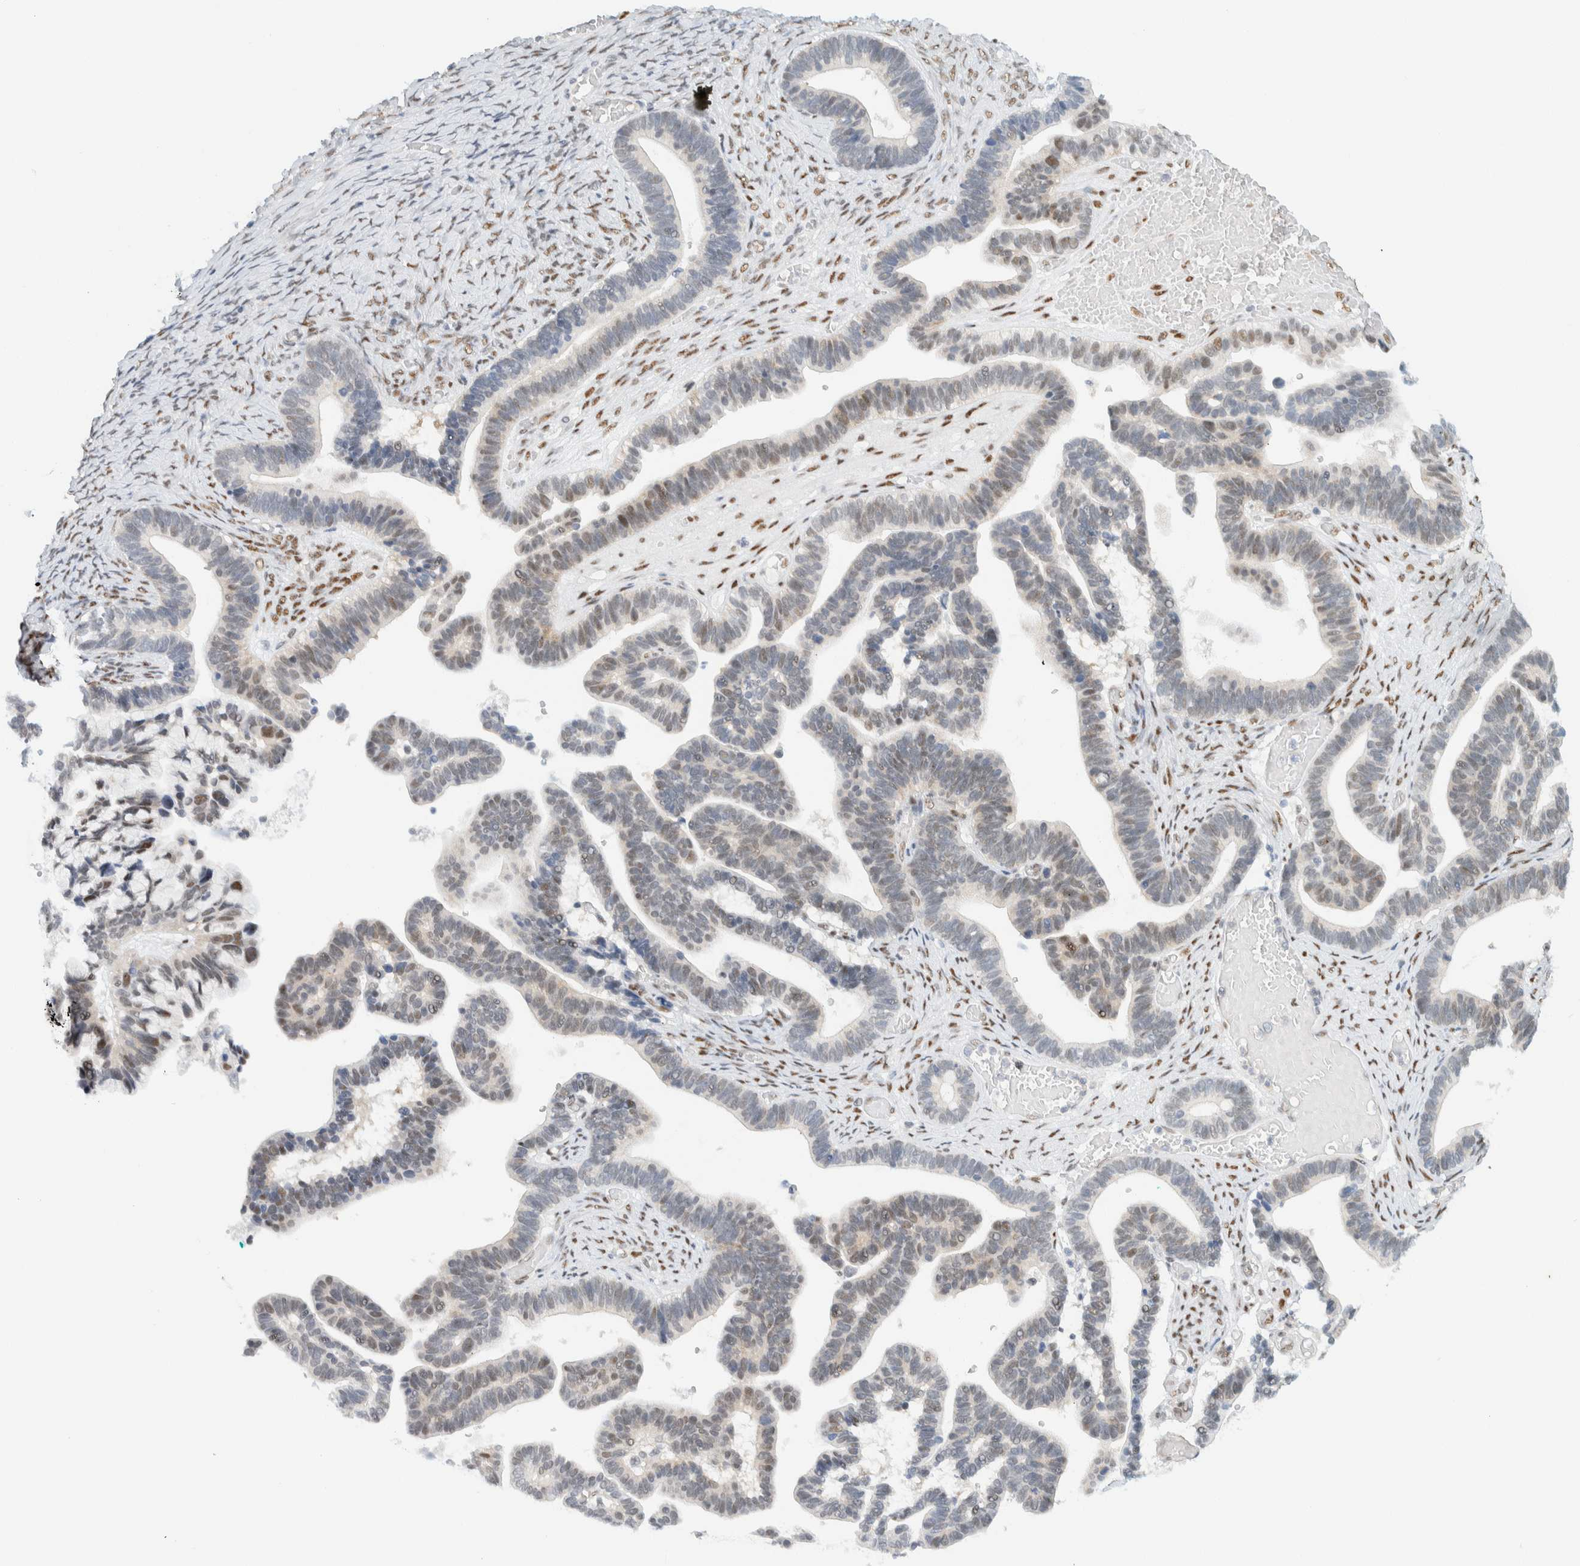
{"staining": {"intensity": "moderate", "quantity": "<25%", "location": "nuclear"}, "tissue": "ovarian cancer", "cell_type": "Tumor cells", "image_type": "cancer", "snomed": [{"axis": "morphology", "description": "Cystadenocarcinoma, serous, NOS"}, {"axis": "topography", "description": "Ovary"}], "caption": "IHC (DAB) staining of human ovarian cancer (serous cystadenocarcinoma) exhibits moderate nuclear protein expression in approximately <25% of tumor cells.", "gene": "ZNF683", "patient": {"sex": "female", "age": 56}}